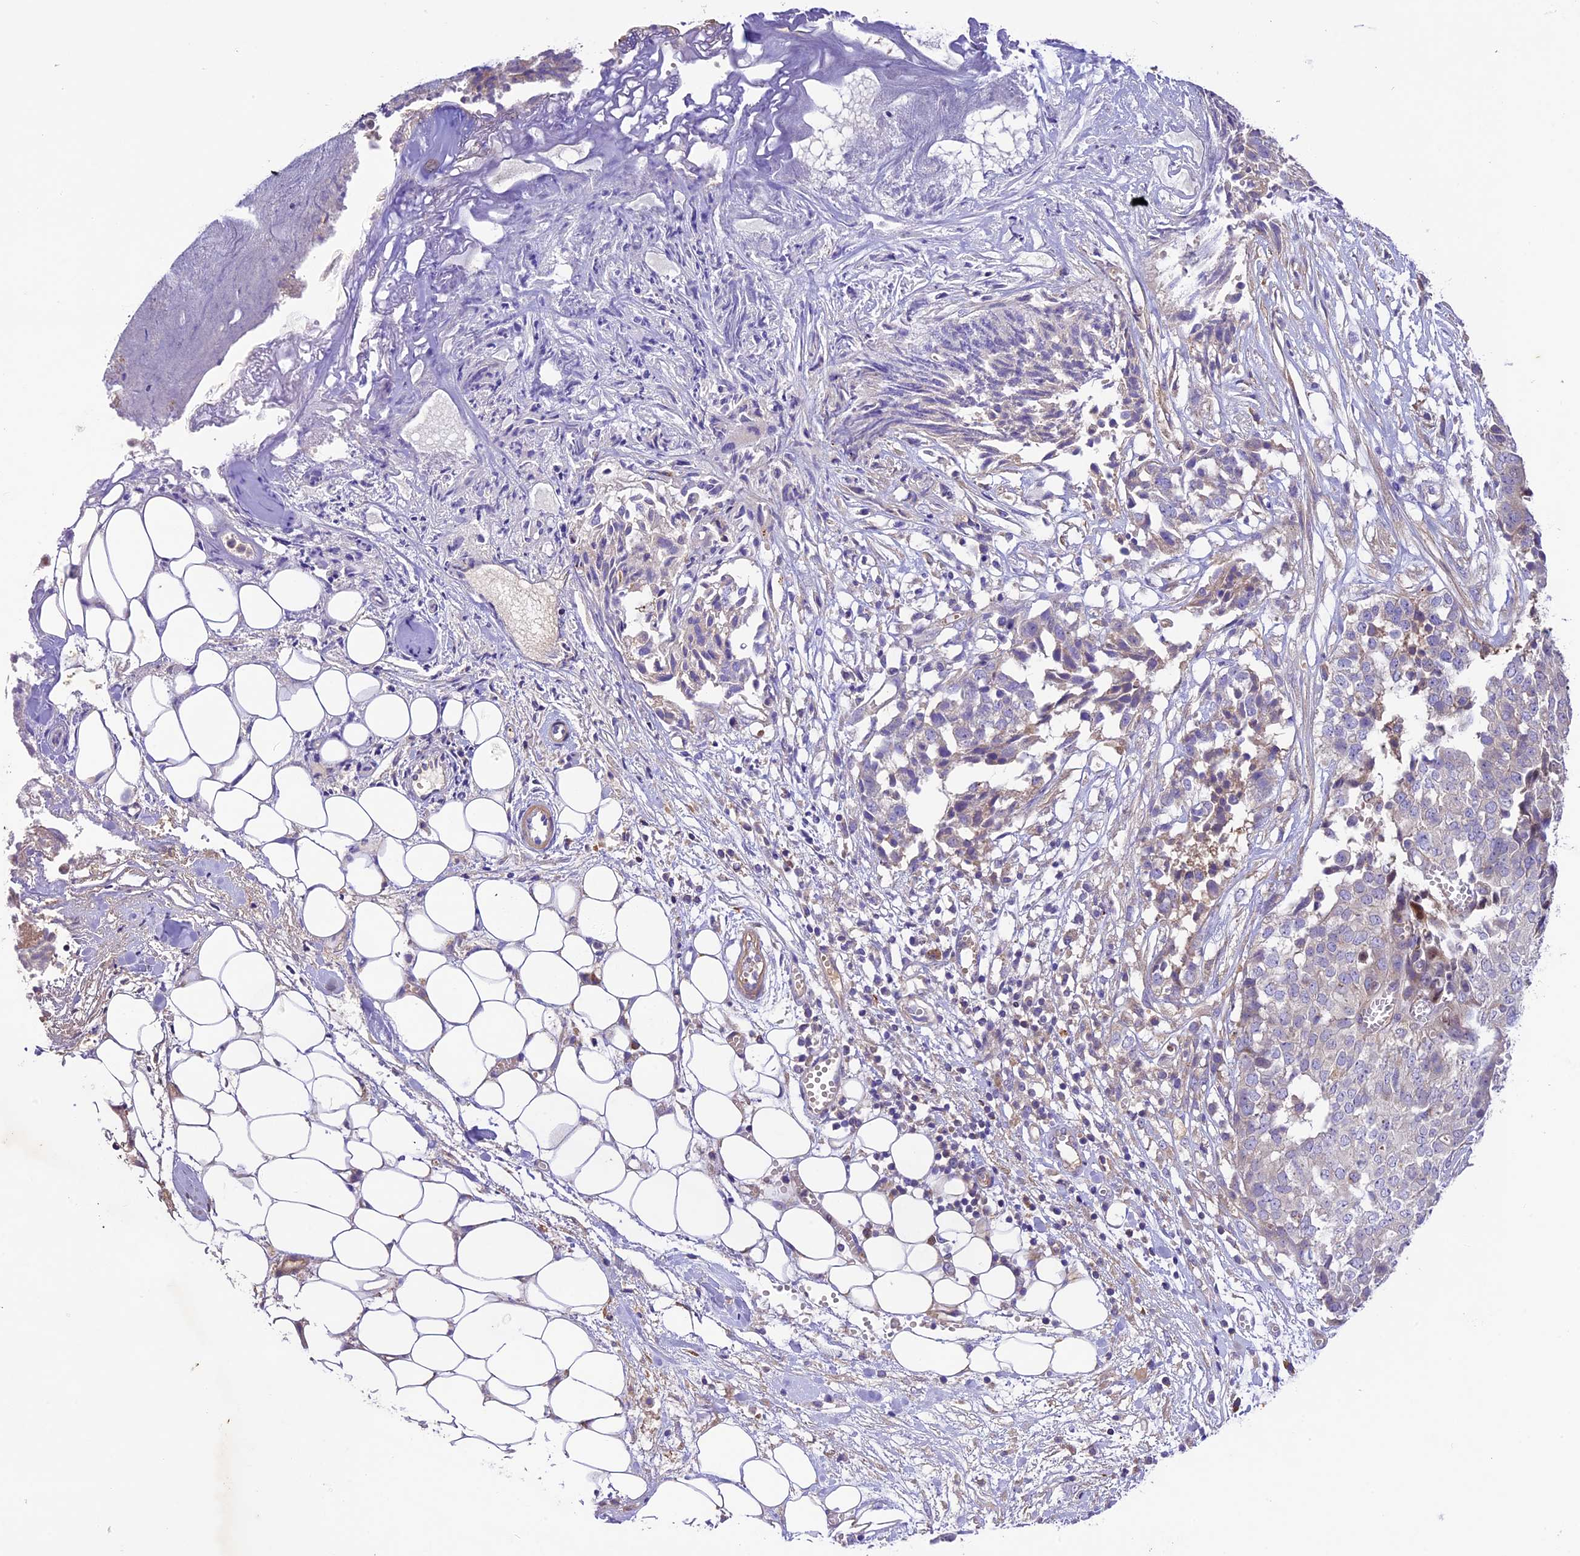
{"staining": {"intensity": "negative", "quantity": "none", "location": "none"}, "tissue": "ovarian cancer", "cell_type": "Tumor cells", "image_type": "cancer", "snomed": [{"axis": "morphology", "description": "Cystadenocarcinoma, serous, NOS"}, {"axis": "topography", "description": "Soft tissue"}, {"axis": "topography", "description": "Ovary"}], "caption": "Immunohistochemistry histopathology image of neoplastic tissue: human serous cystadenocarcinoma (ovarian) stained with DAB demonstrates no significant protein positivity in tumor cells. The staining is performed using DAB brown chromogen with nuclei counter-stained in using hematoxylin.", "gene": "NEK8", "patient": {"sex": "female", "age": 57}}